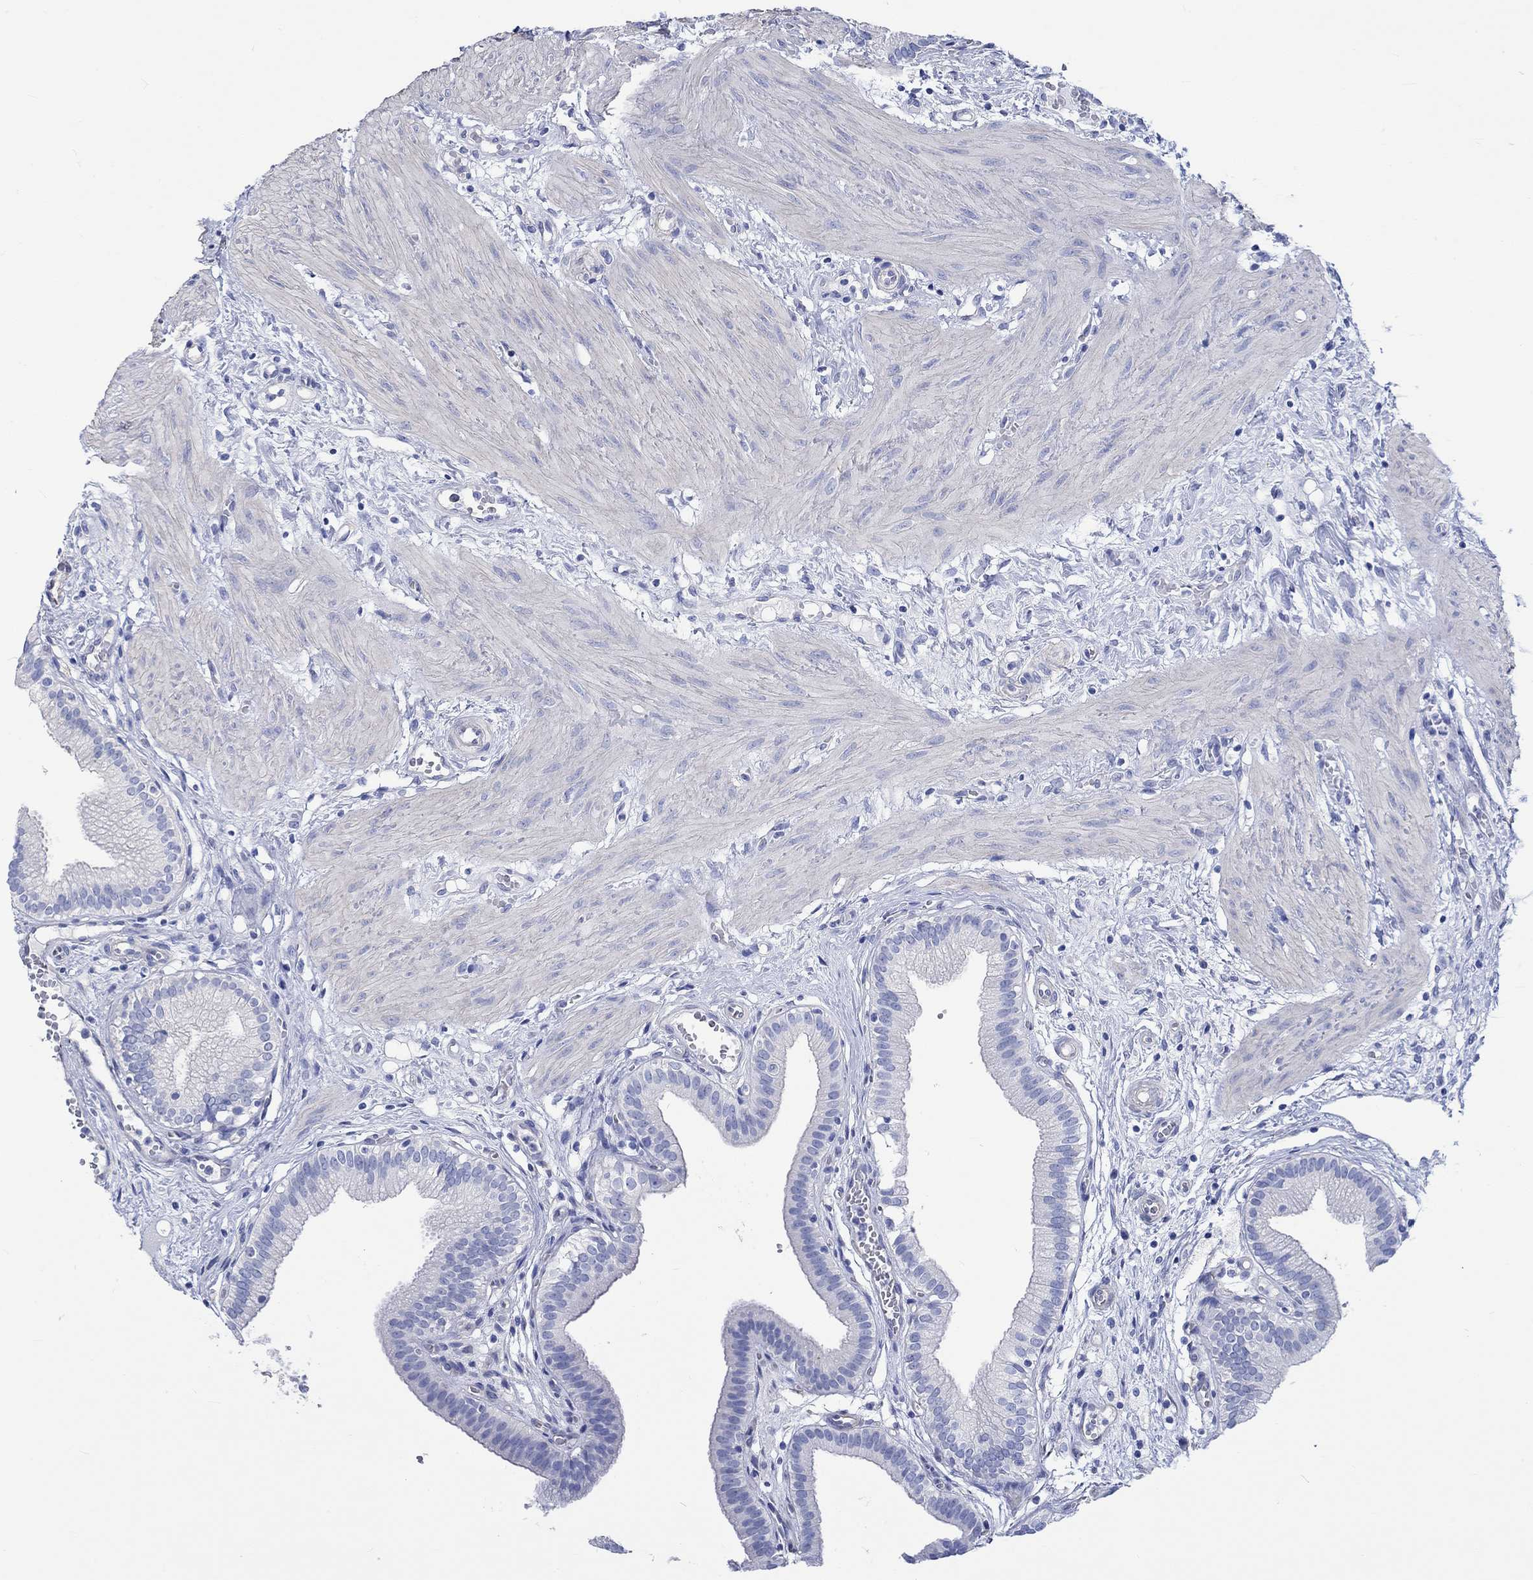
{"staining": {"intensity": "negative", "quantity": "none", "location": "none"}, "tissue": "gallbladder", "cell_type": "Glandular cells", "image_type": "normal", "snomed": [{"axis": "morphology", "description": "Normal tissue, NOS"}, {"axis": "topography", "description": "Gallbladder"}], "caption": "Normal gallbladder was stained to show a protein in brown. There is no significant staining in glandular cells. (DAB (3,3'-diaminobenzidine) immunohistochemistry, high magnification).", "gene": "CPLX1", "patient": {"sex": "female", "age": 24}}